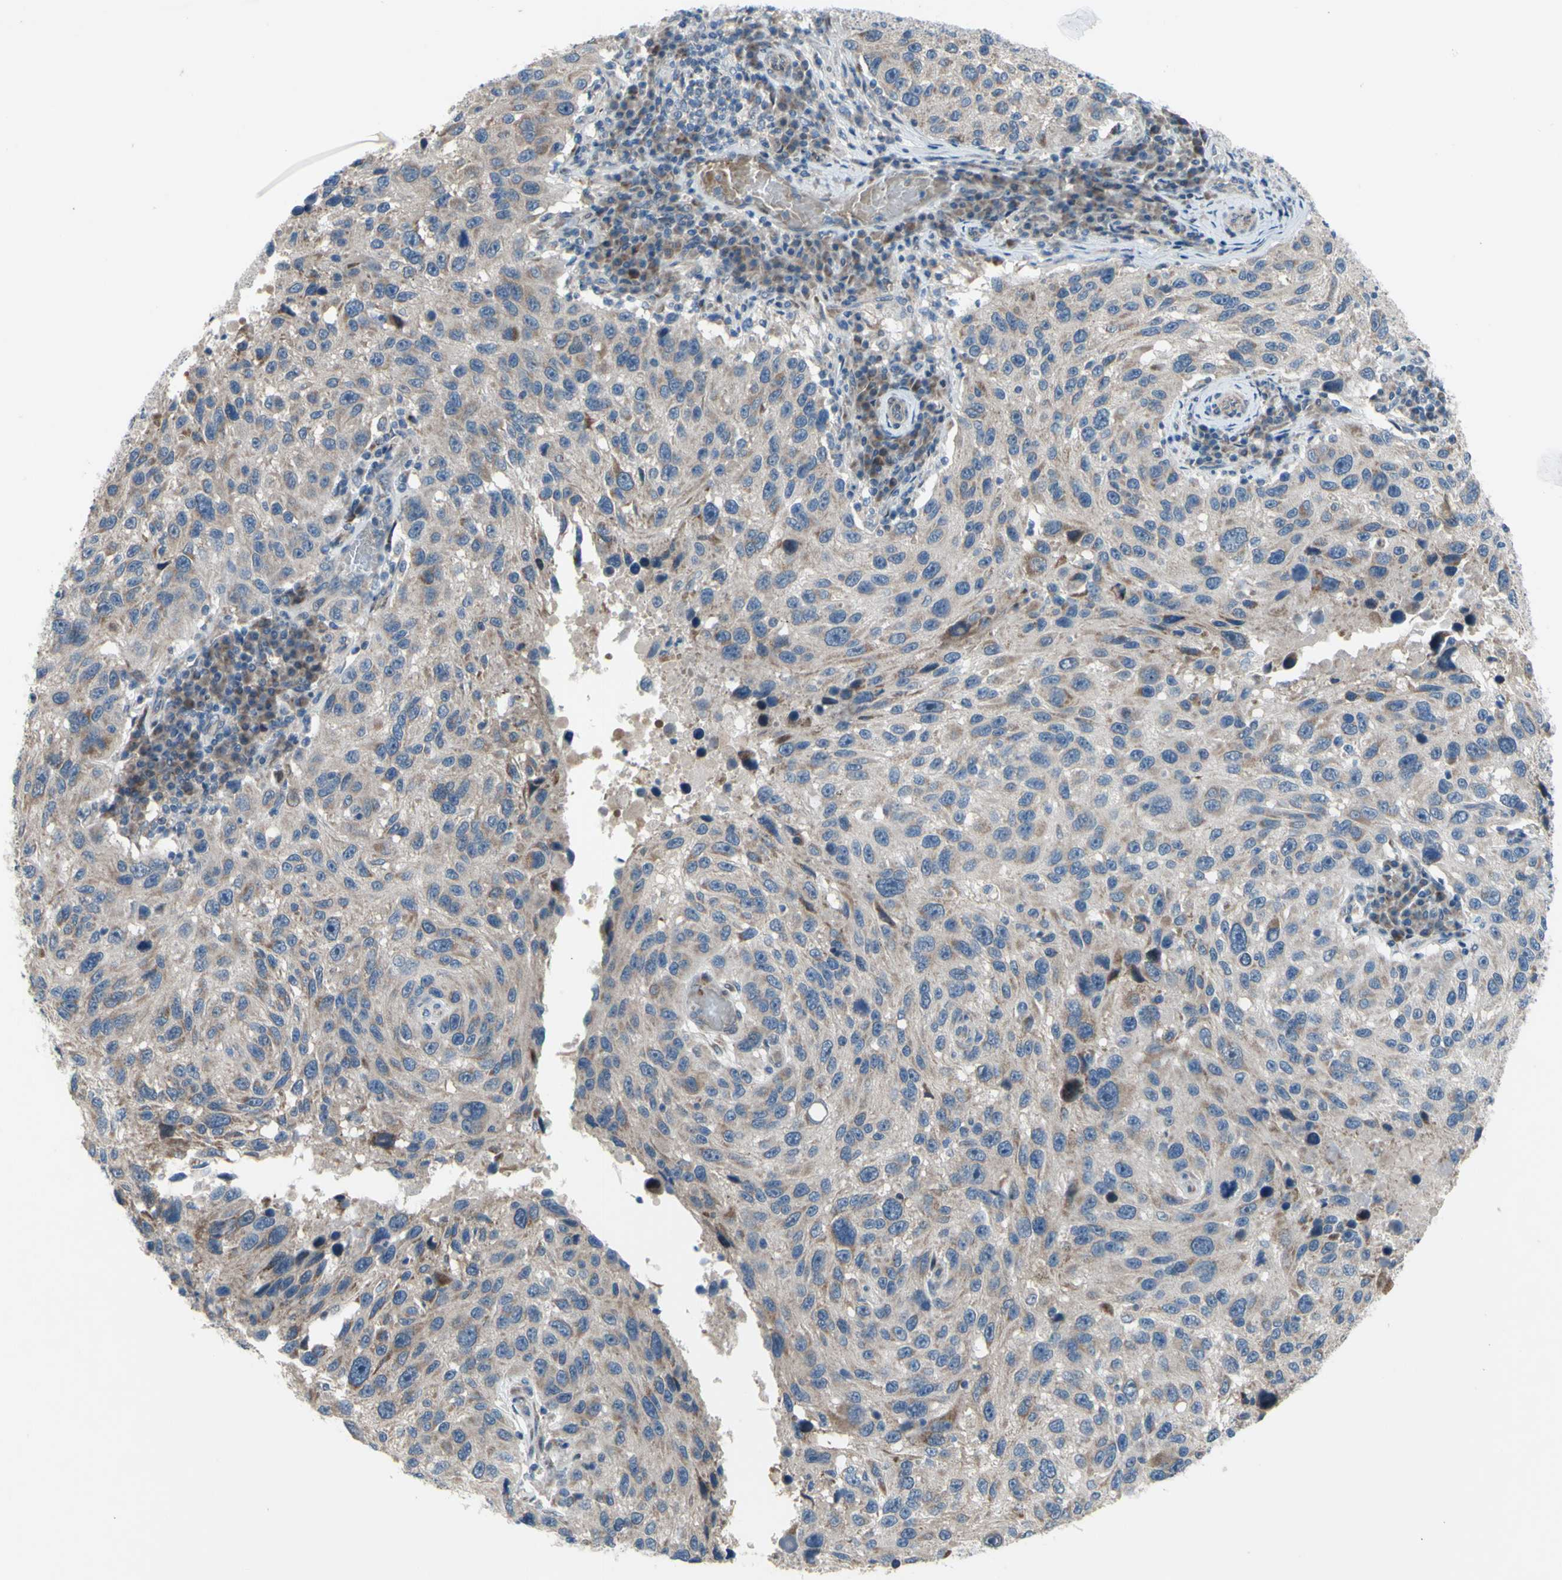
{"staining": {"intensity": "weak", "quantity": ">75%", "location": "cytoplasmic/membranous"}, "tissue": "melanoma", "cell_type": "Tumor cells", "image_type": "cancer", "snomed": [{"axis": "morphology", "description": "Malignant melanoma, NOS"}, {"axis": "topography", "description": "Skin"}], "caption": "This is a photomicrograph of immunohistochemistry staining of melanoma, which shows weak expression in the cytoplasmic/membranous of tumor cells.", "gene": "GRAMD2B", "patient": {"sex": "male", "age": 53}}